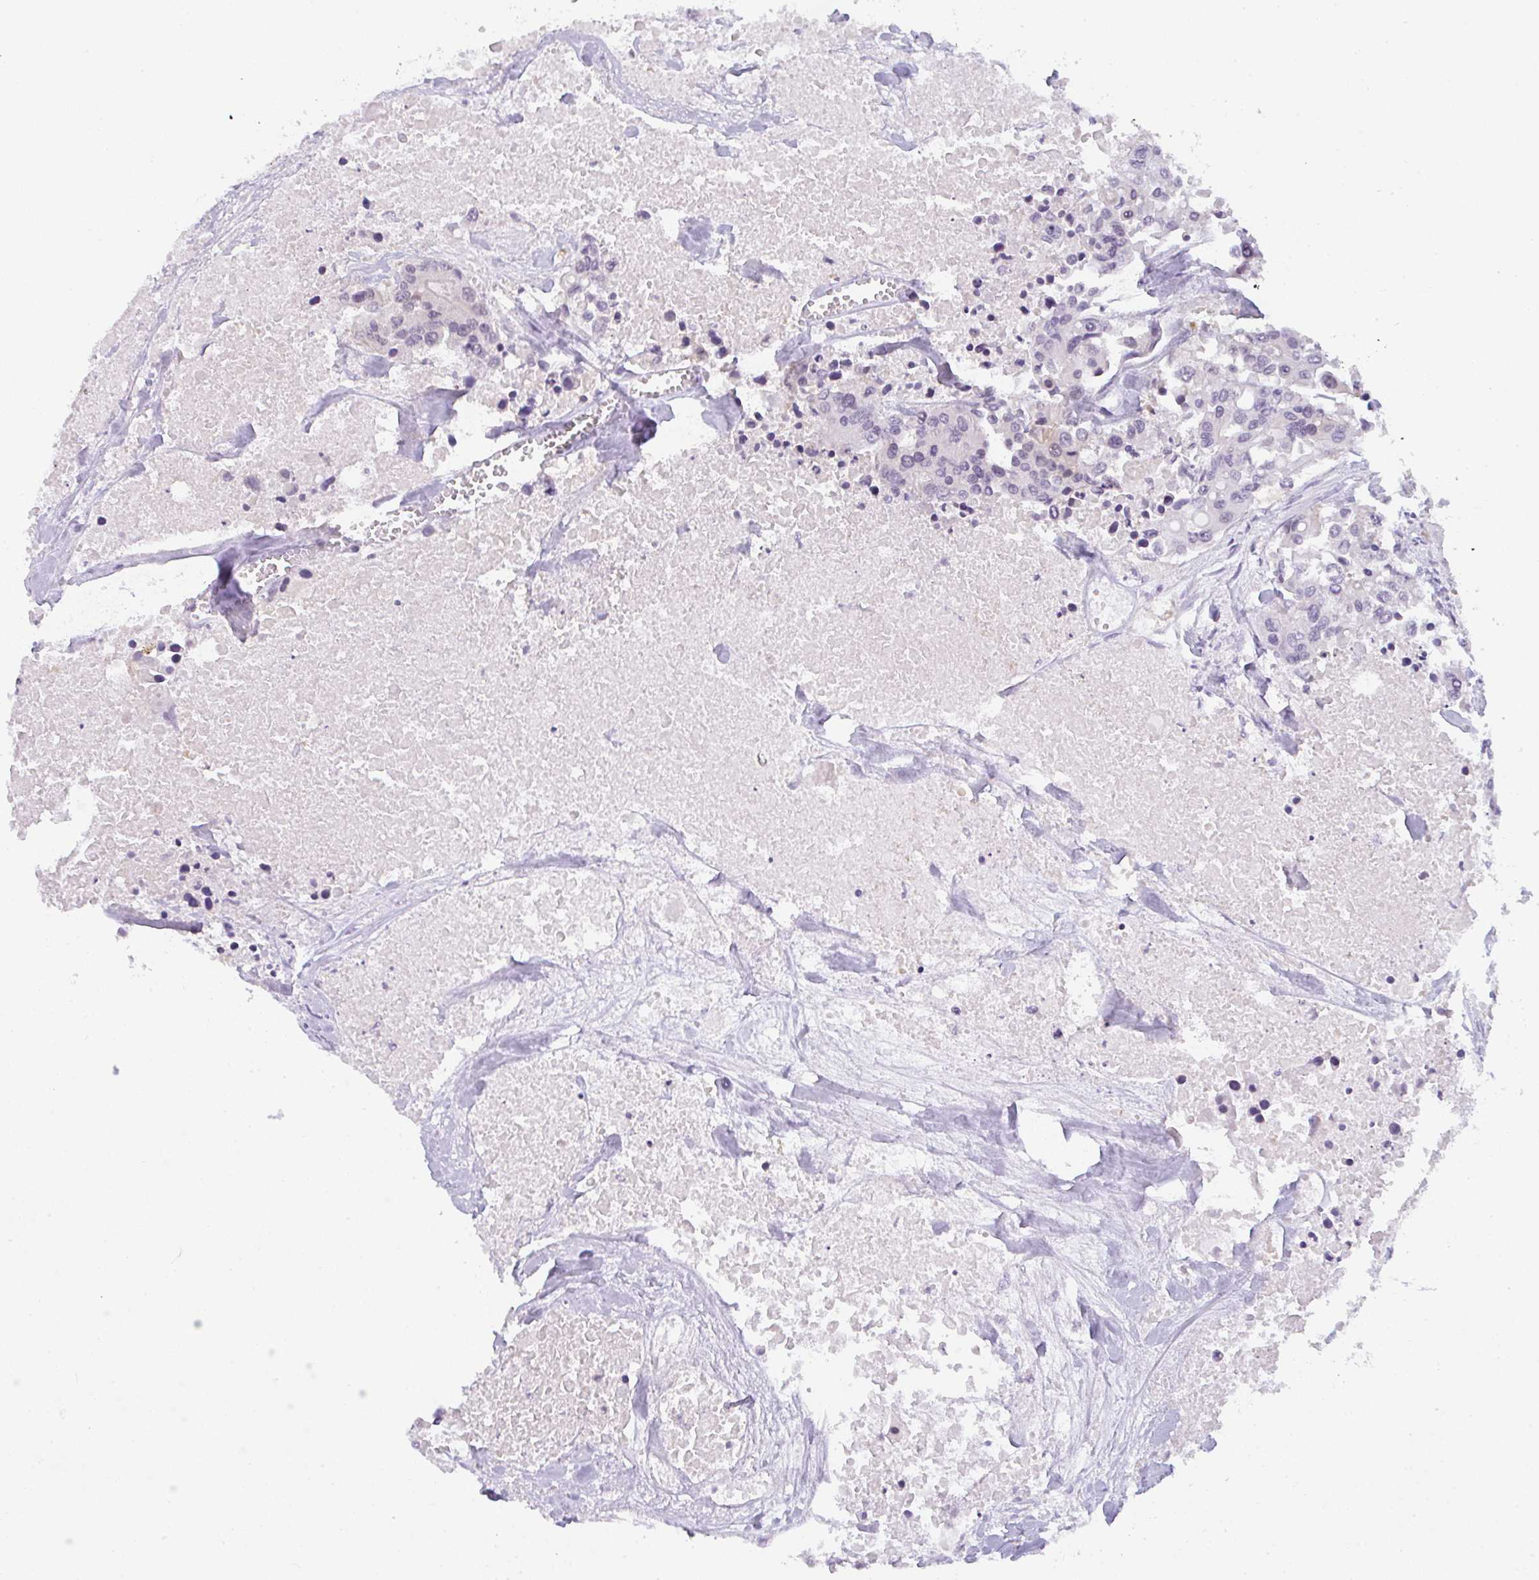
{"staining": {"intensity": "negative", "quantity": "none", "location": "none"}, "tissue": "colorectal cancer", "cell_type": "Tumor cells", "image_type": "cancer", "snomed": [{"axis": "morphology", "description": "Adenocarcinoma, NOS"}, {"axis": "topography", "description": "Colon"}], "caption": "A histopathology image of human colorectal adenocarcinoma is negative for staining in tumor cells.", "gene": "CSE1L", "patient": {"sex": "male", "age": 77}}